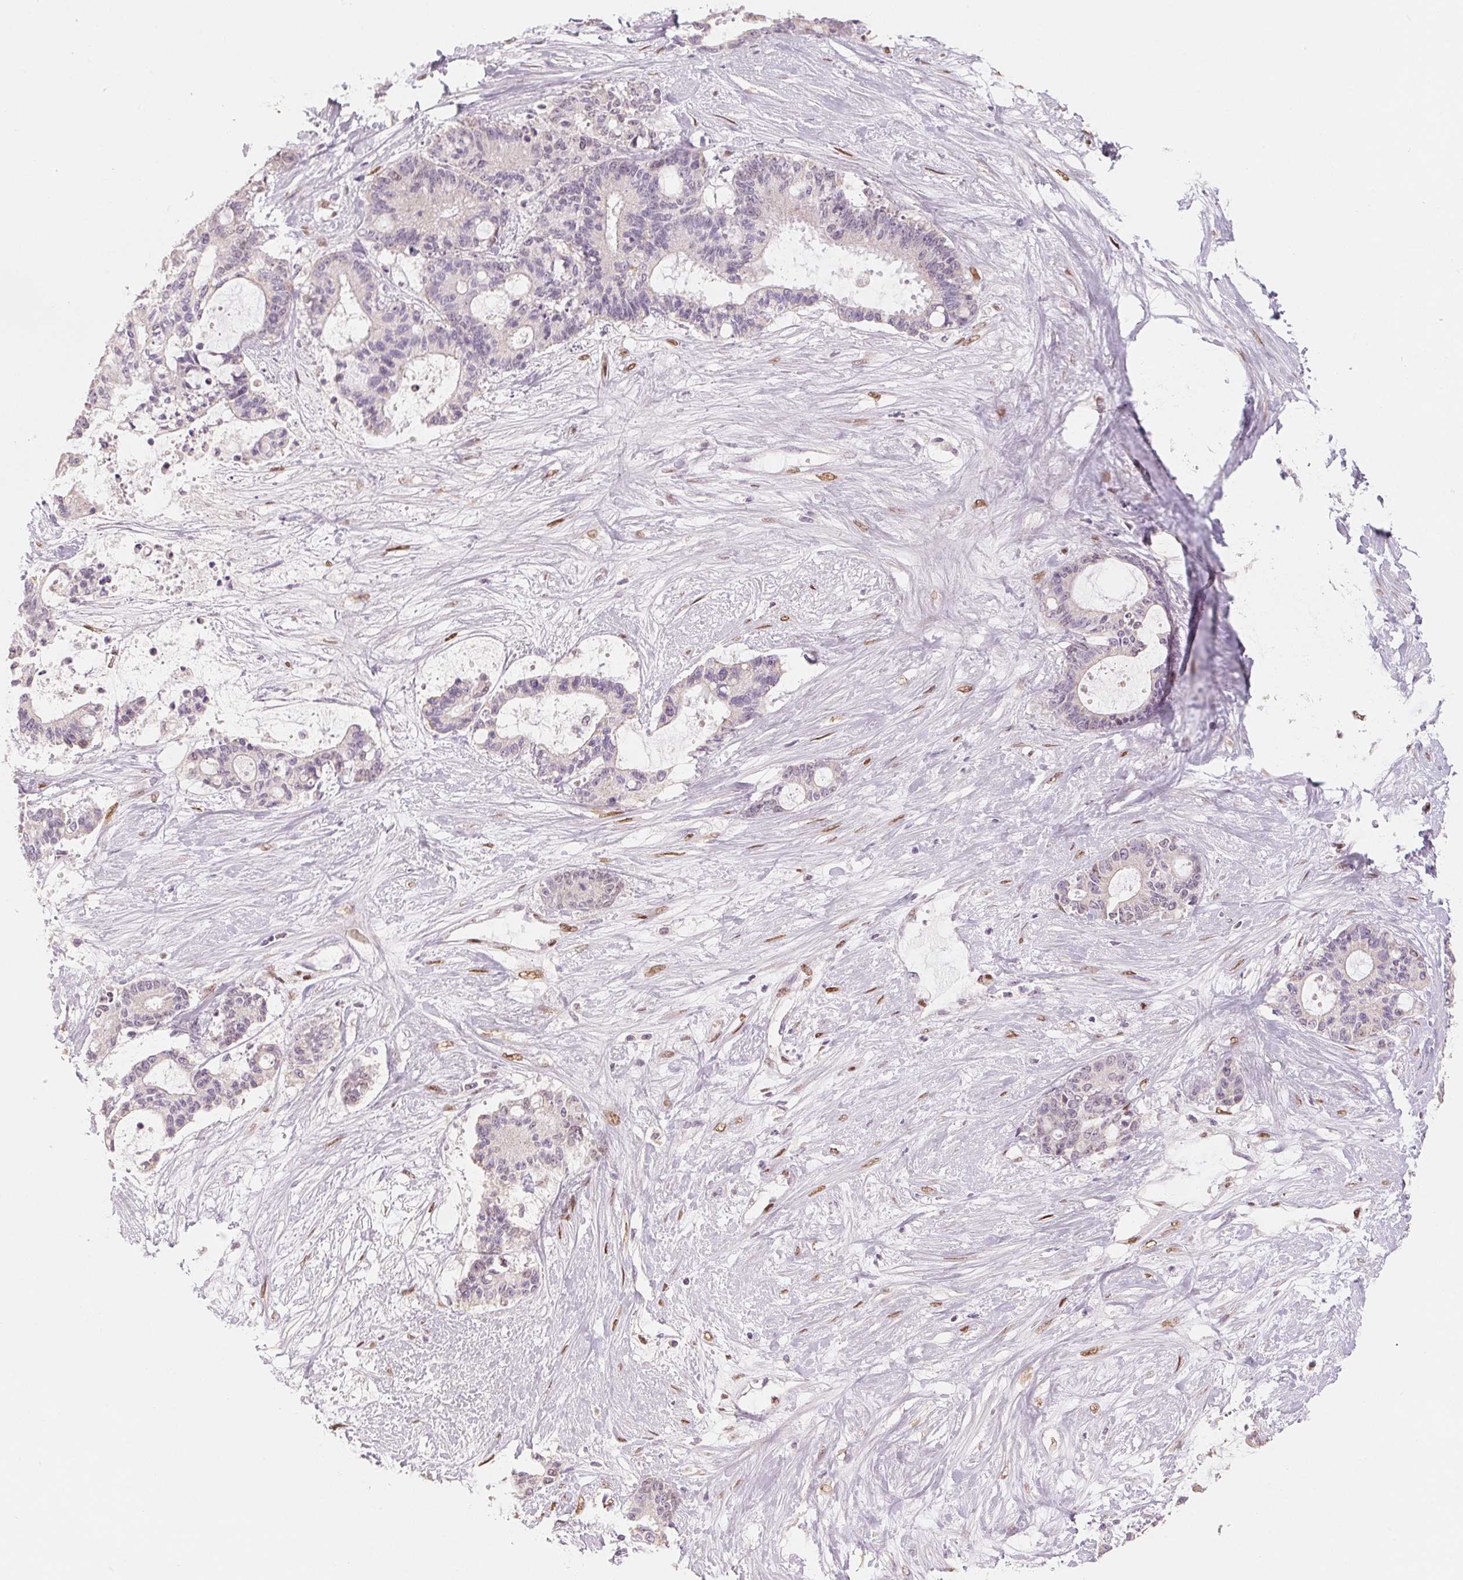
{"staining": {"intensity": "negative", "quantity": "none", "location": "none"}, "tissue": "liver cancer", "cell_type": "Tumor cells", "image_type": "cancer", "snomed": [{"axis": "morphology", "description": "Normal tissue, NOS"}, {"axis": "morphology", "description": "Cholangiocarcinoma"}, {"axis": "topography", "description": "Liver"}, {"axis": "topography", "description": "Peripheral nerve tissue"}], "caption": "High magnification brightfield microscopy of liver cancer (cholangiocarcinoma) stained with DAB (3,3'-diaminobenzidine) (brown) and counterstained with hematoxylin (blue): tumor cells show no significant expression.", "gene": "SMARCD3", "patient": {"sex": "female", "age": 73}}